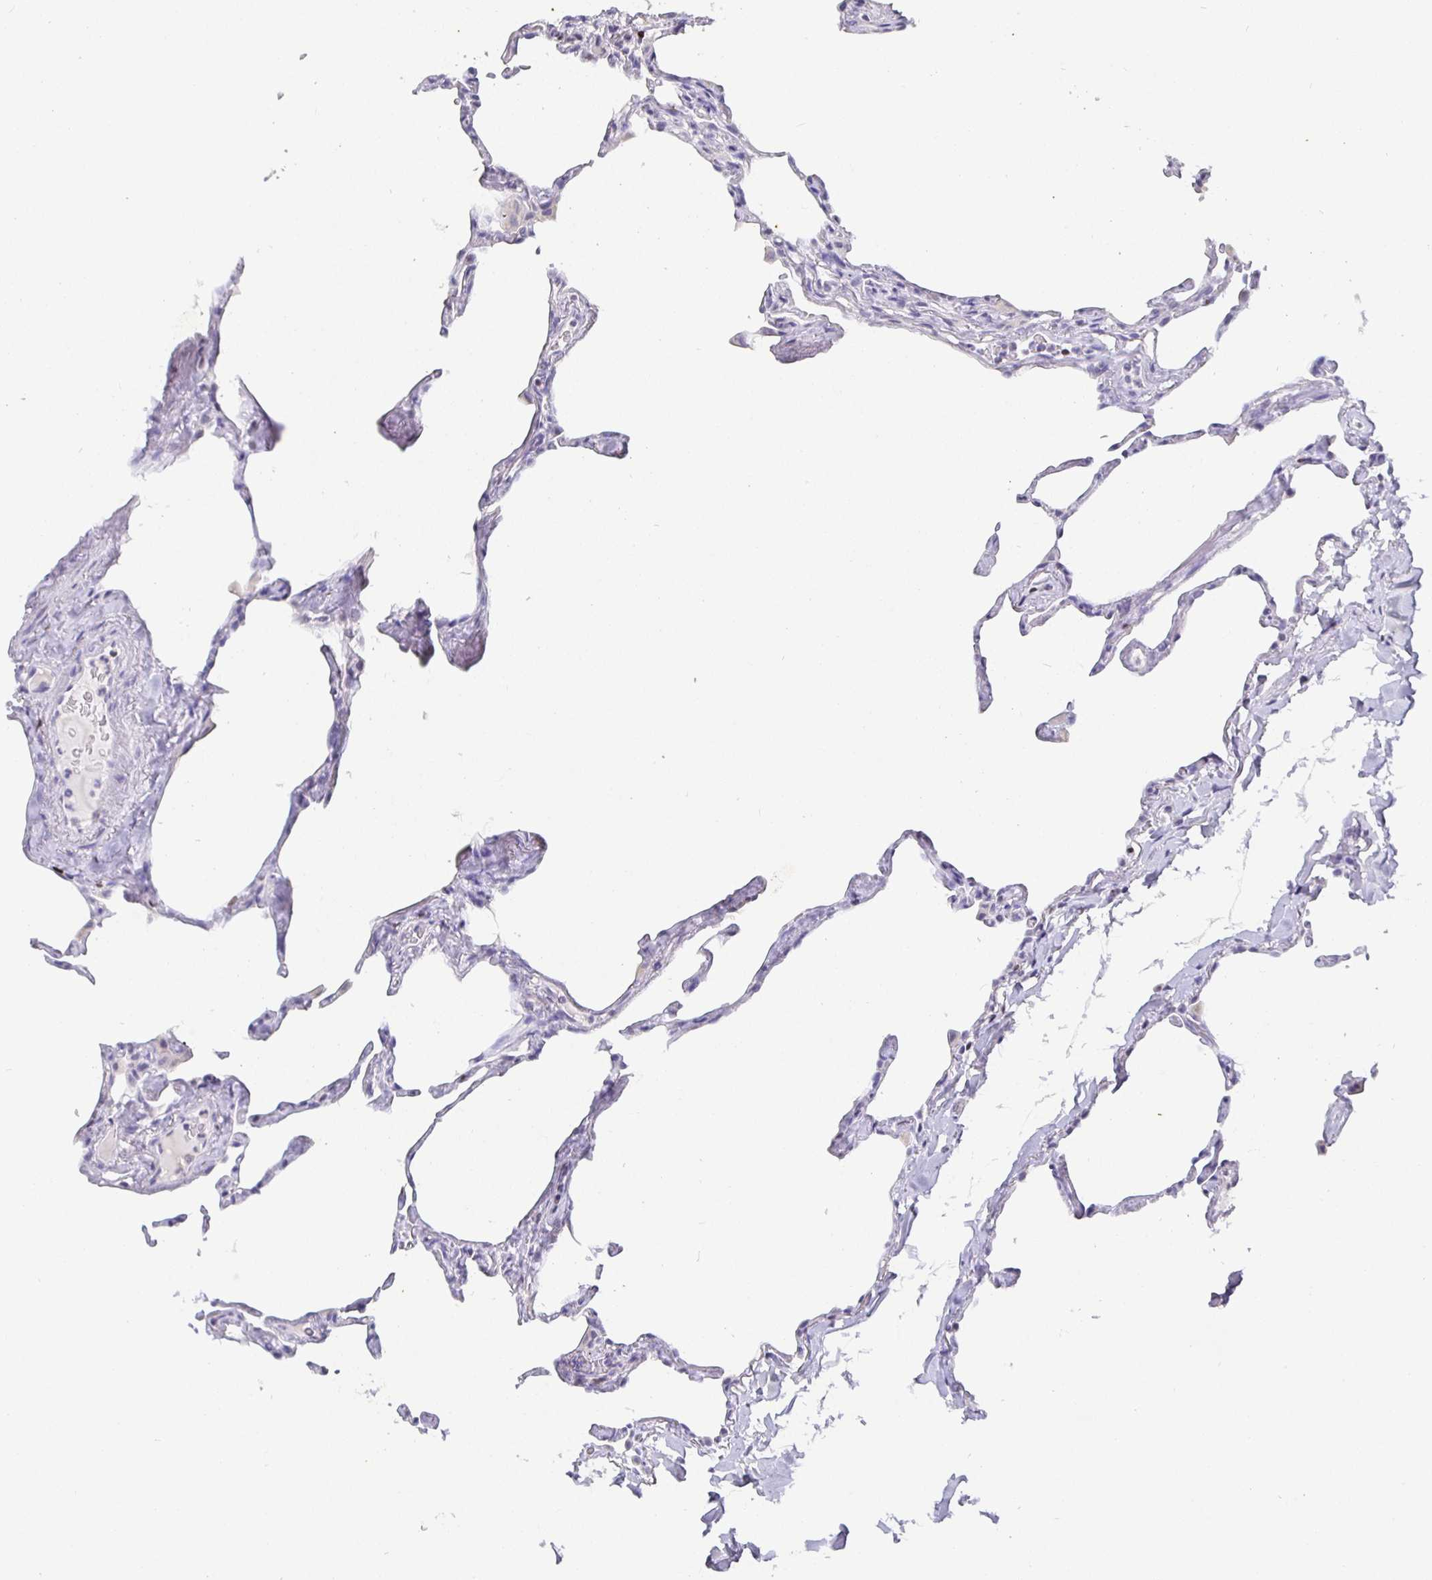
{"staining": {"intensity": "negative", "quantity": "none", "location": "none"}, "tissue": "lung", "cell_type": "Alveolar cells", "image_type": "normal", "snomed": [{"axis": "morphology", "description": "Normal tissue, NOS"}, {"axis": "topography", "description": "Lung"}], "caption": "An image of lung stained for a protein displays no brown staining in alveolar cells. (Brightfield microscopy of DAB IHC at high magnification).", "gene": "SATB1", "patient": {"sex": "male", "age": 65}}